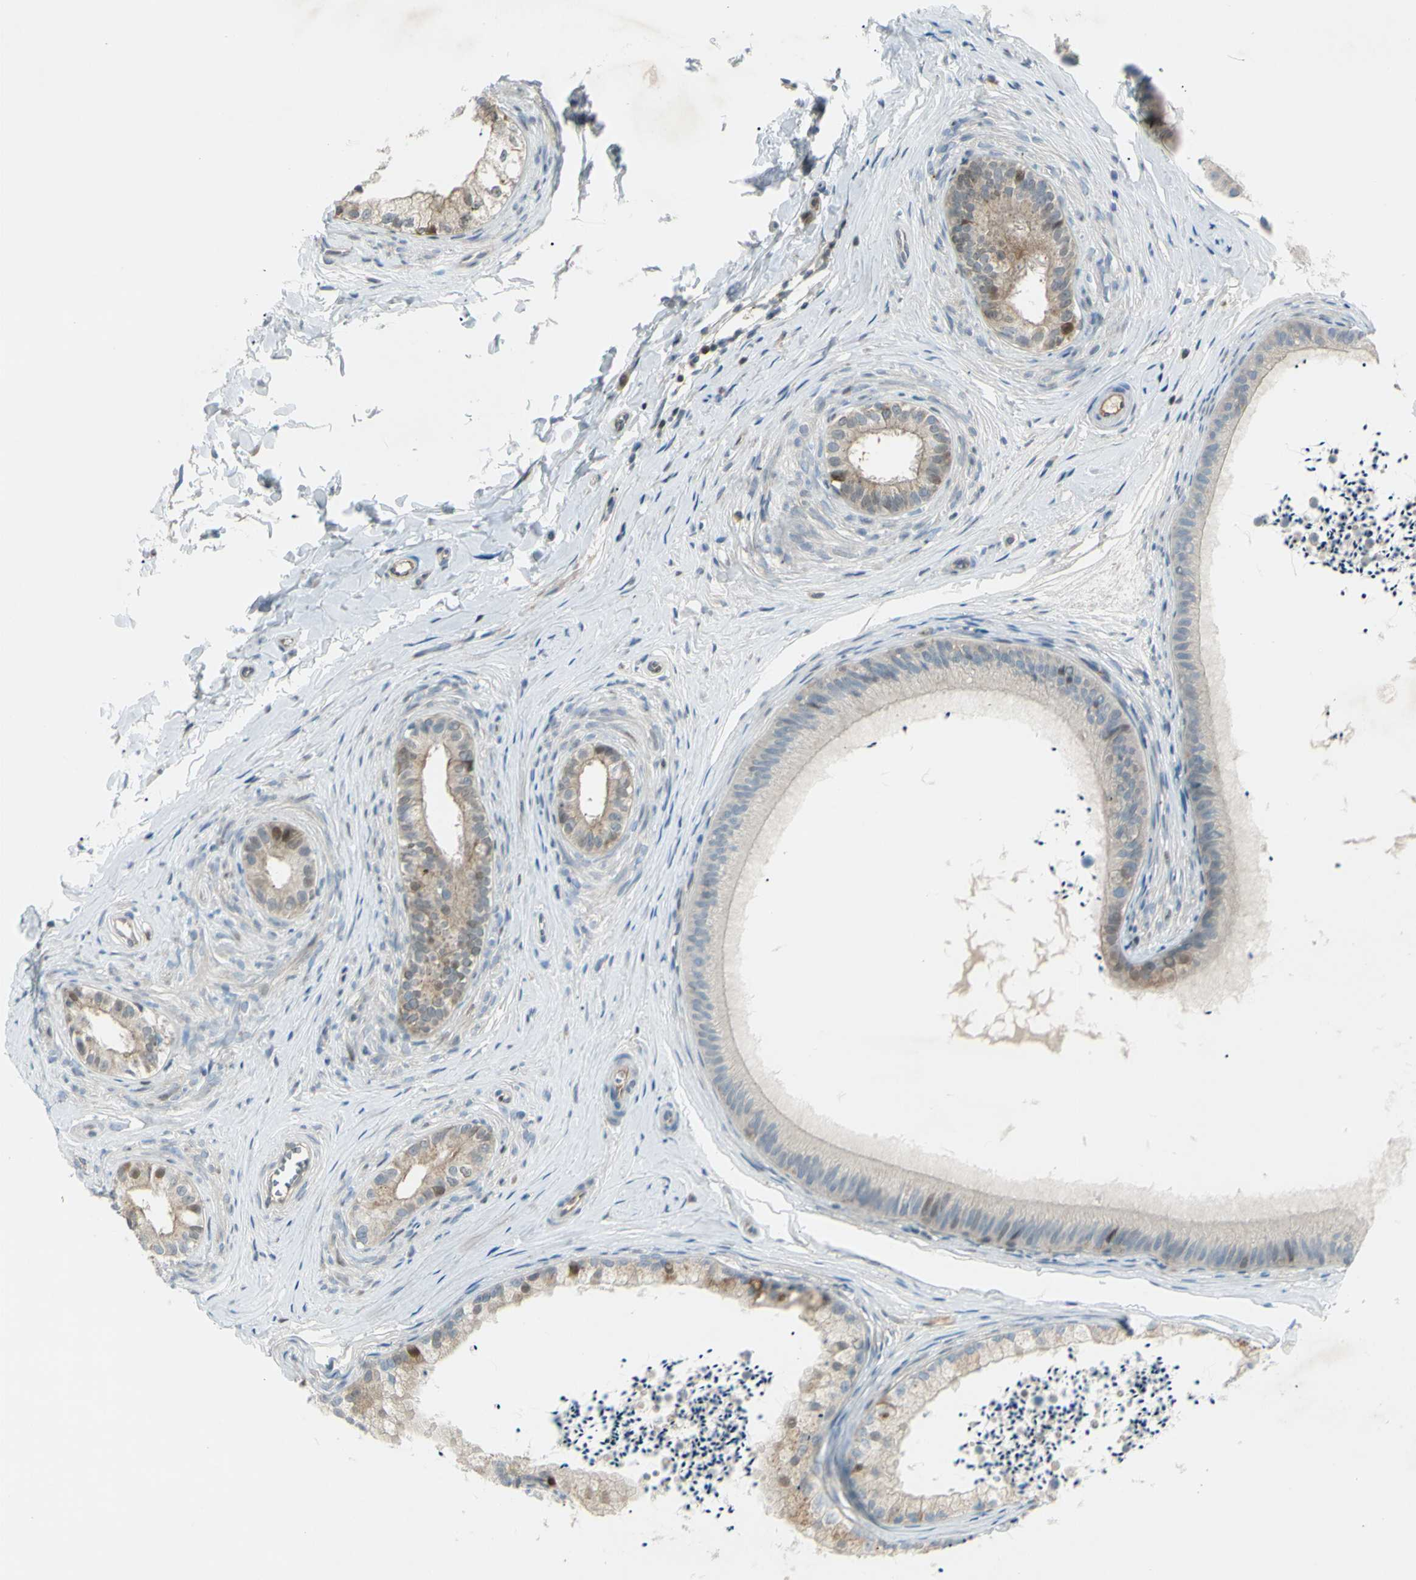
{"staining": {"intensity": "moderate", "quantity": "<25%", "location": "cytoplasmic/membranous,nuclear"}, "tissue": "epididymis", "cell_type": "Glandular cells", "image_type": "normal", "snomed": [{"axis": "morphology", "description": "Normal tissue, NOS"}, {"axis": "topography", "description": "Epididymis"}], "caption": "About <25% of glandular cells in normal epididymis reveal moderate cytoplasmic/membranous,nuclear protein expression as visualized by brown immunohistochemical staining.", "gene": "C1orf159", "patient": {"sex": "male", "age": 56}}